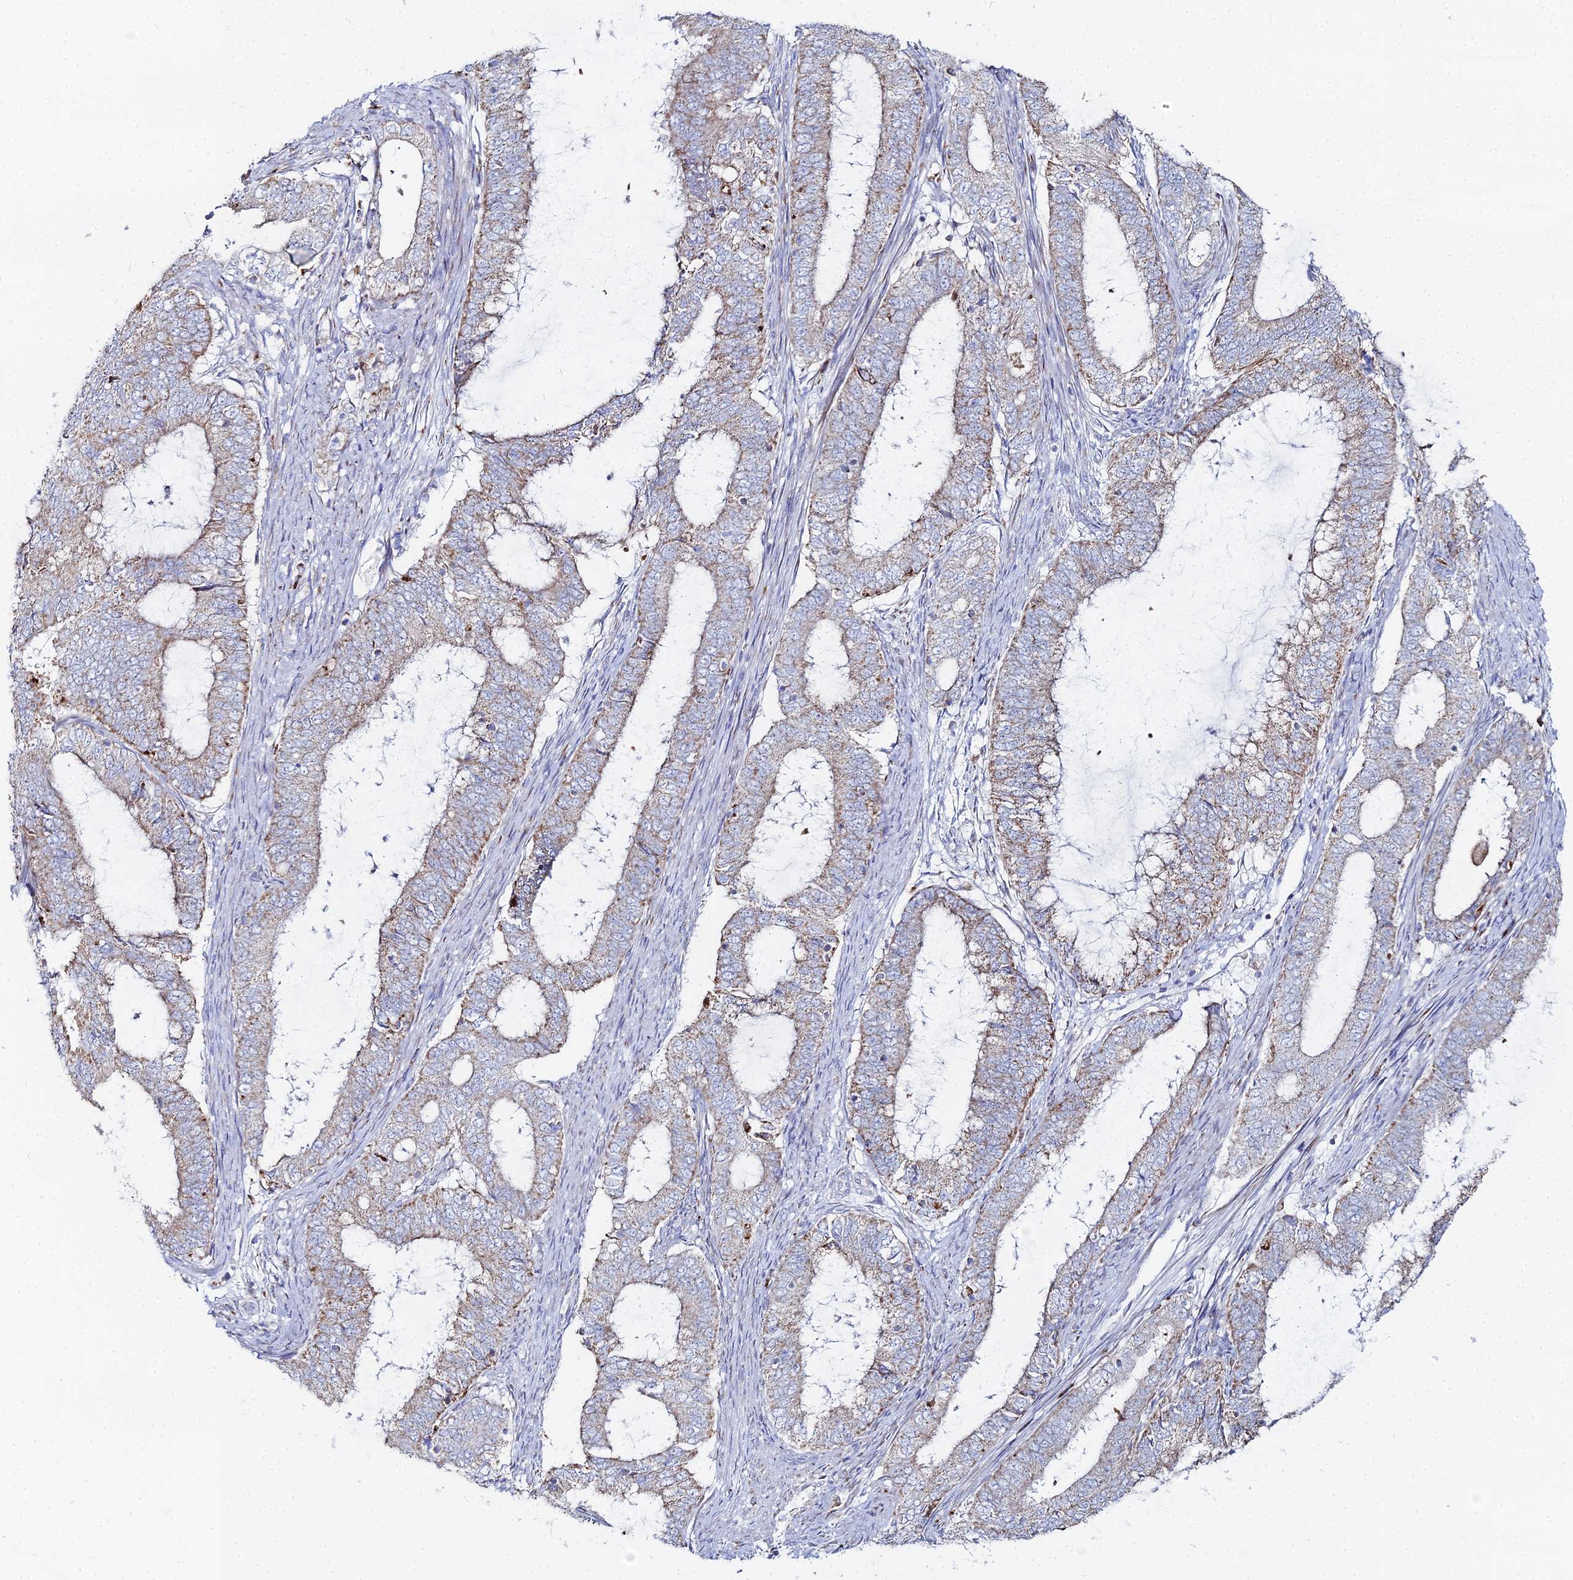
{"staining": {"intensity": "moderate", "quantity": "25%-75%", "location": "cytoplasmic/membranous"}, "tissue": "endometrial cancer", "cell_type": "Tumor cells", "image_type": "cancer", "snomed": [{"axis": "morphology", "description": "Adenocarcinoma, NOS"}, {"axis": "topography", "description": "Endometrium"}], "caption": "Immunohistochemistry (IHC) image of adenocarcinoma (endometrial) stained for a protein (brown), which displays medium levels of moderate cytoplasmic/membranous positivity in about 25%-75% of tumor cells.", "gene": "MPC1", "patient": {"sex": "female", "age": 51}}